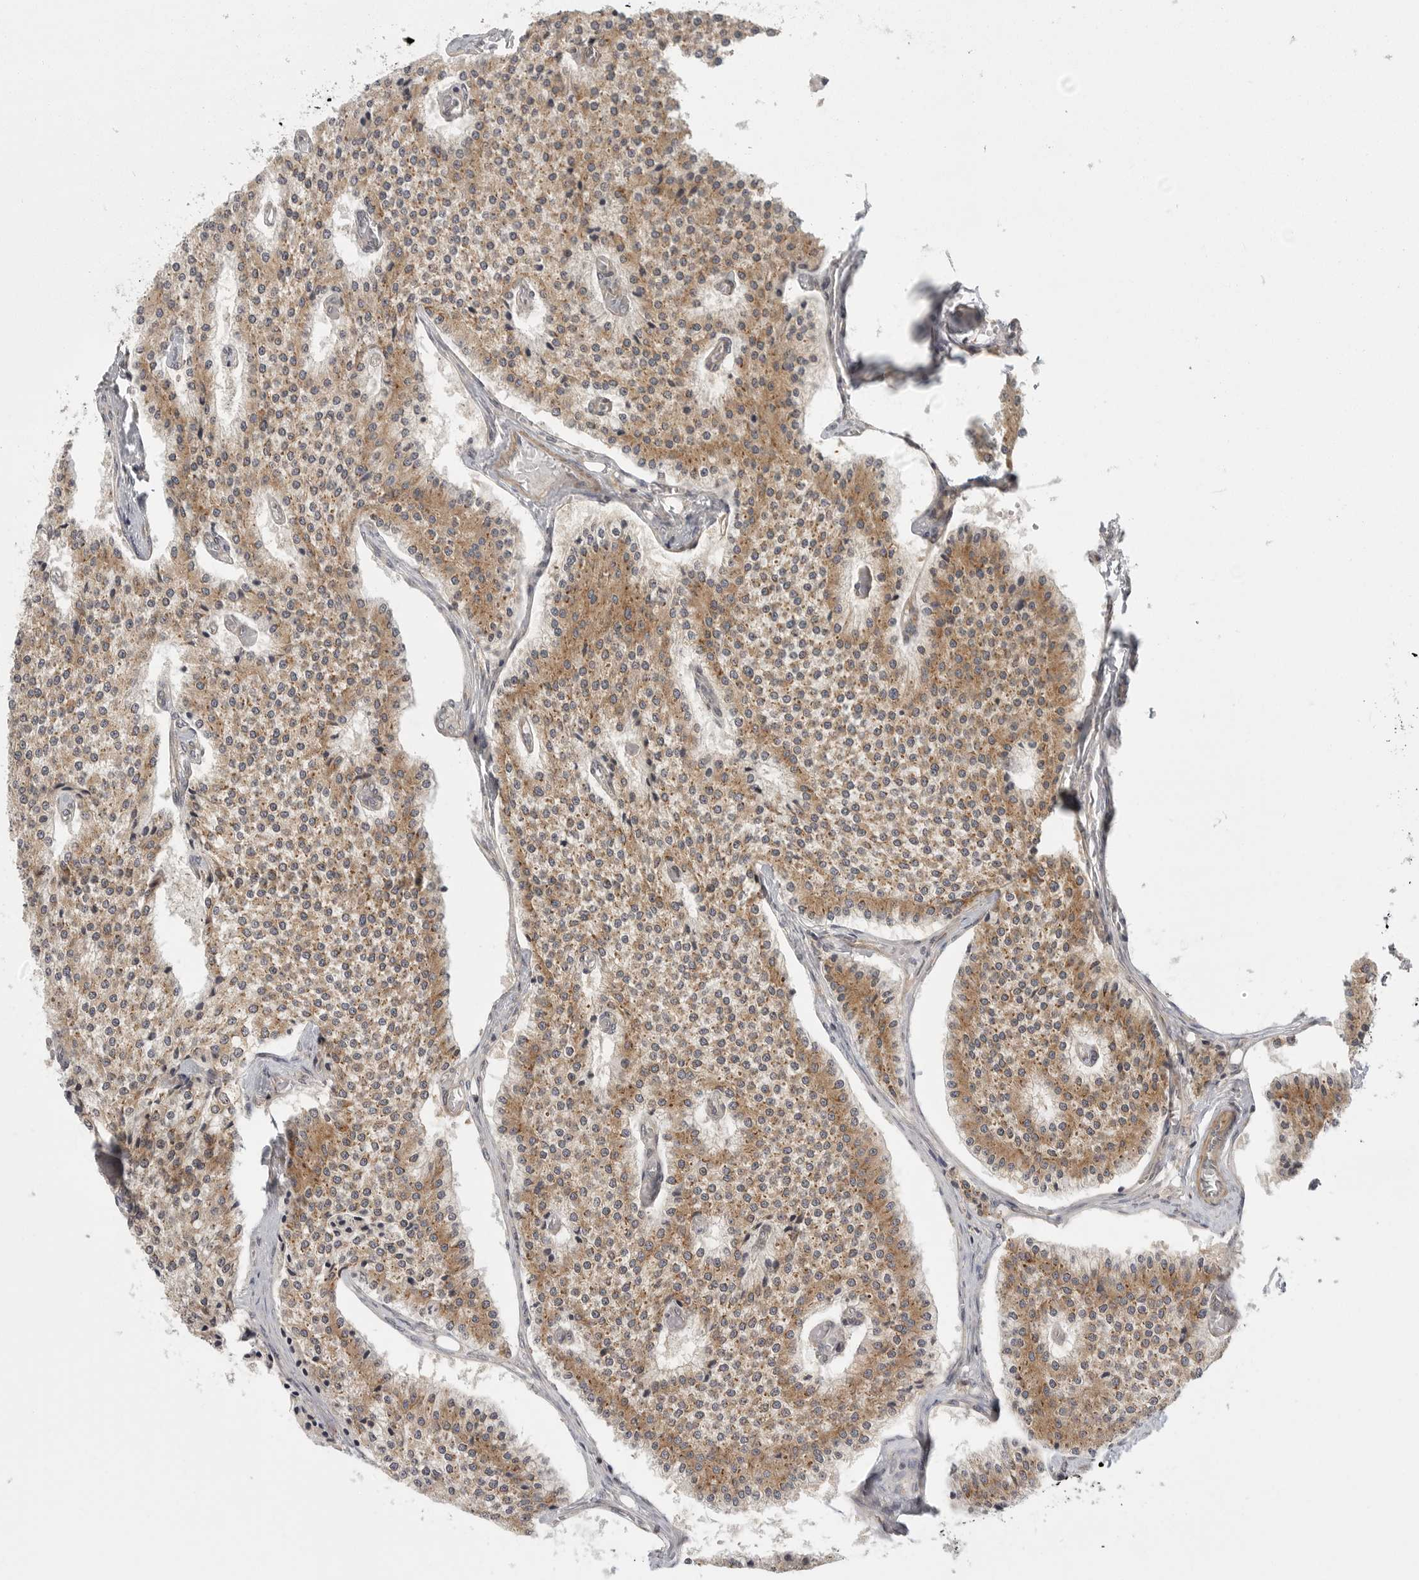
{"staining": {"intensity": "moderate", "quantity": ">75%", "location": "cytoplasmic/membranous"}, "tissue": "carcinoid", "cell_type": "Tumor cells", "image_type": "cancer", "snomed": [{"axis": "morphology", "description": "Carcinoid, malignant, NOS"}, {"axis": "topography", "description": "Colon"}], "caption": "IHC of human carcinoid reveals medium levels of moderate cytoplasmic/membranous staining in about >75% of tumor cells. (DAB = brown stain, brightfield microscopy at high magnification).", "gene": "CERS2", "patient": {"sex": "female", "age": 52}}